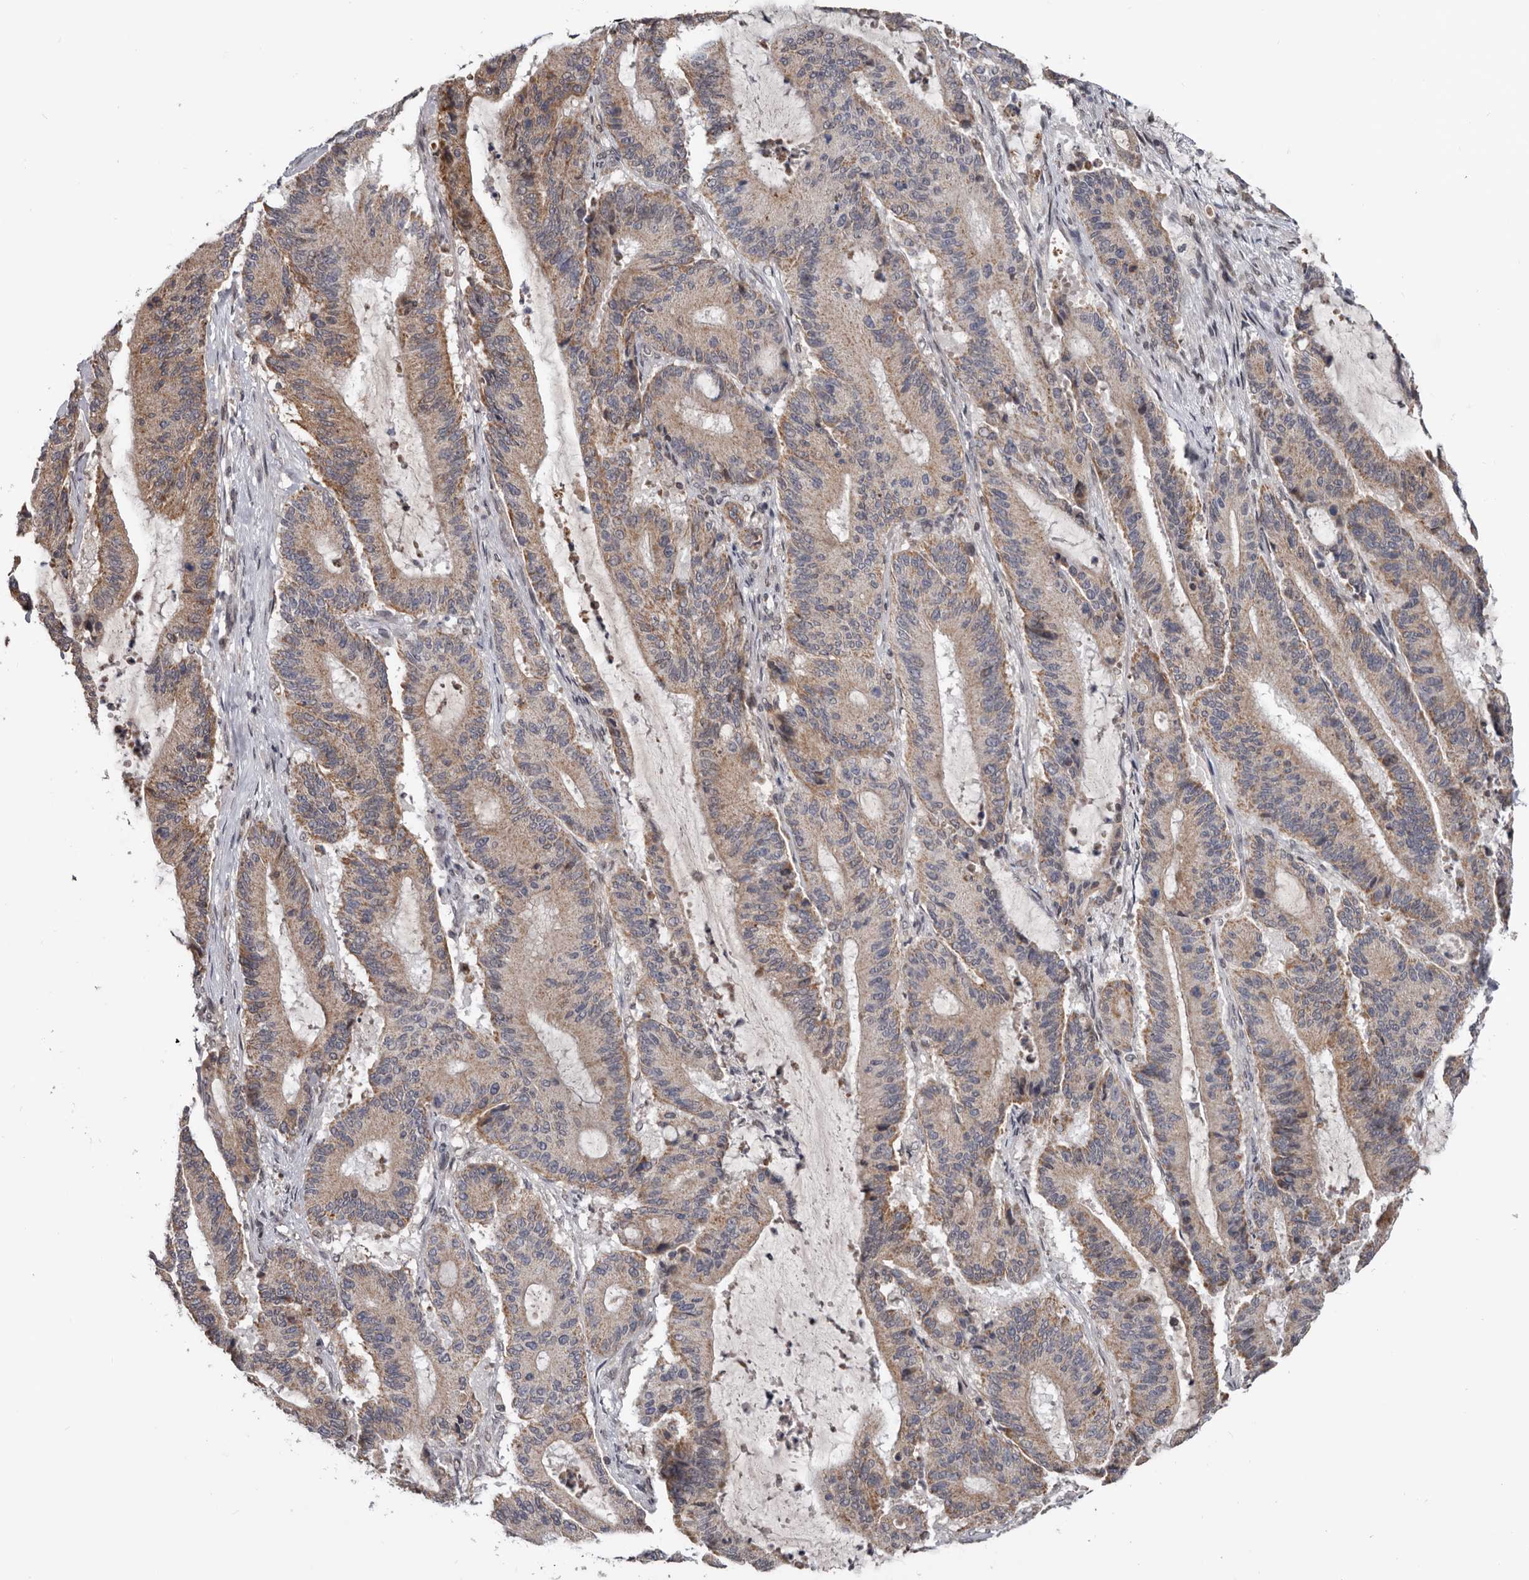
{"staining": {"intensity": "weak", "quantity": ">75%", "location": "cytoplasmic/membranous"}, "tissue": "liver cancer", "cell_type": "Tumor cells", "image_type": "cancer", "snomed": [{"axis": "morphology", "description": "Cholangiocarcinoma"}, {"axis": "topography", "description": "Liver"}], "caption": "Protein staining of liver cholangiocarcinoma tissue demonstrates weak cytoplasmic/membranous staining in about >75% of tumor cells. (Stains: DAB in brown, nuclei in blue, Microscopy: brightfield microscopy at high magnification).", "gene": "MOGAT2", "patient": {"sex": "female", "age": 73}}